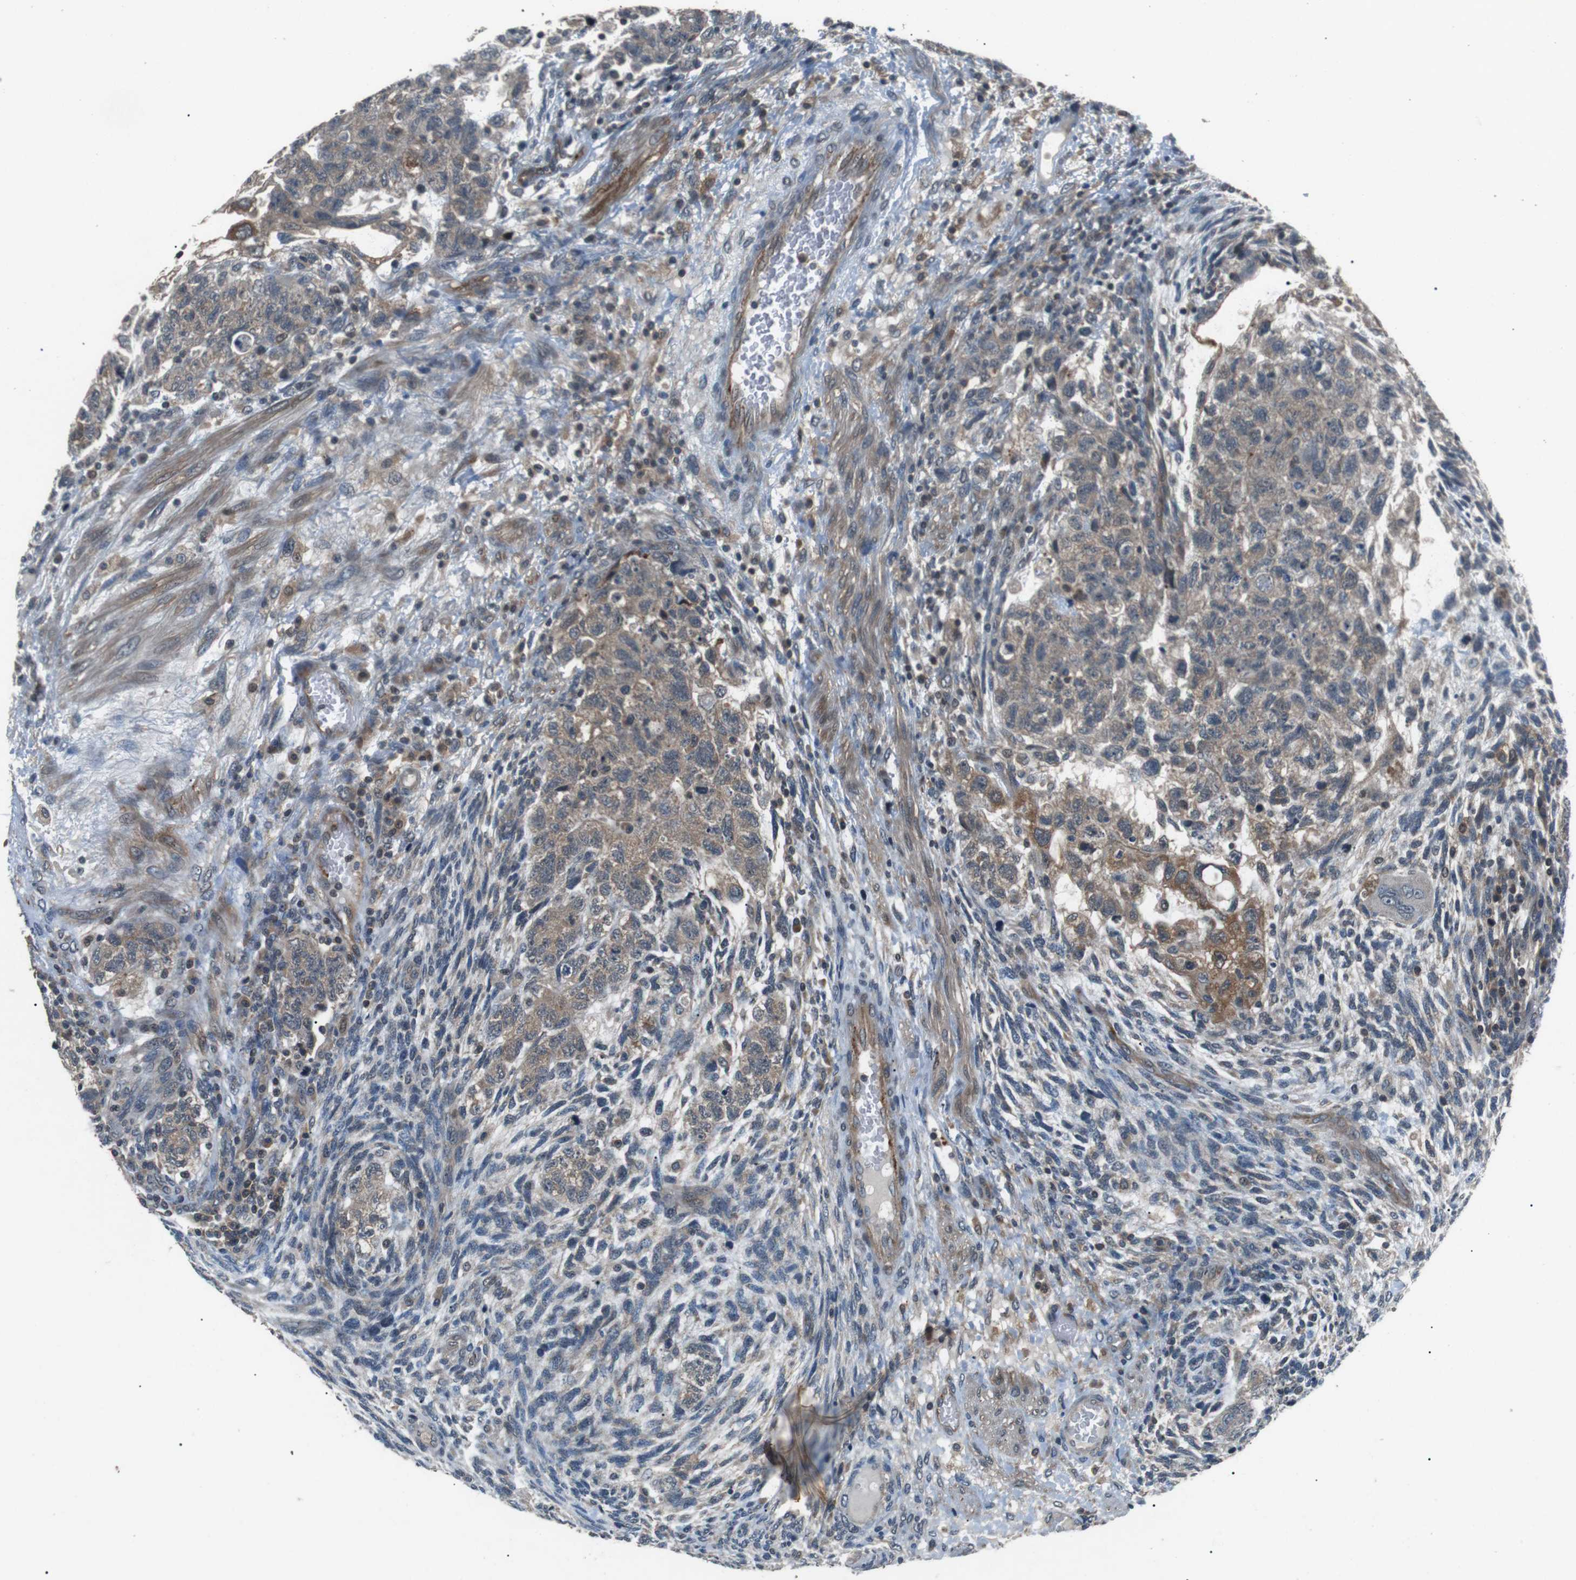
{"staining": {"intensity": "weak", "quantity": ">75%", "location": "cytoplasmic/membranous"}, "tissue": "testis cancer", "cell_type": "Tumor cells", "image_type": "cancer", "snomed": [{"axis": "morphology", "description": "Normal tissue, NOS"}, {"axis": "morphology", "description": "Carcinoma, Embryonal, NOS"}, {"axis": "topography", "description": "Testis"}], "caption": "Approximately >75% of tumor cells in human testis cancer demonstrate weak cytoplasmic/membranous protein staining as visualized by brown immunohistochemical staining.", "gene": "NEK7", "patient": {"sex": "male", "age": 36}}